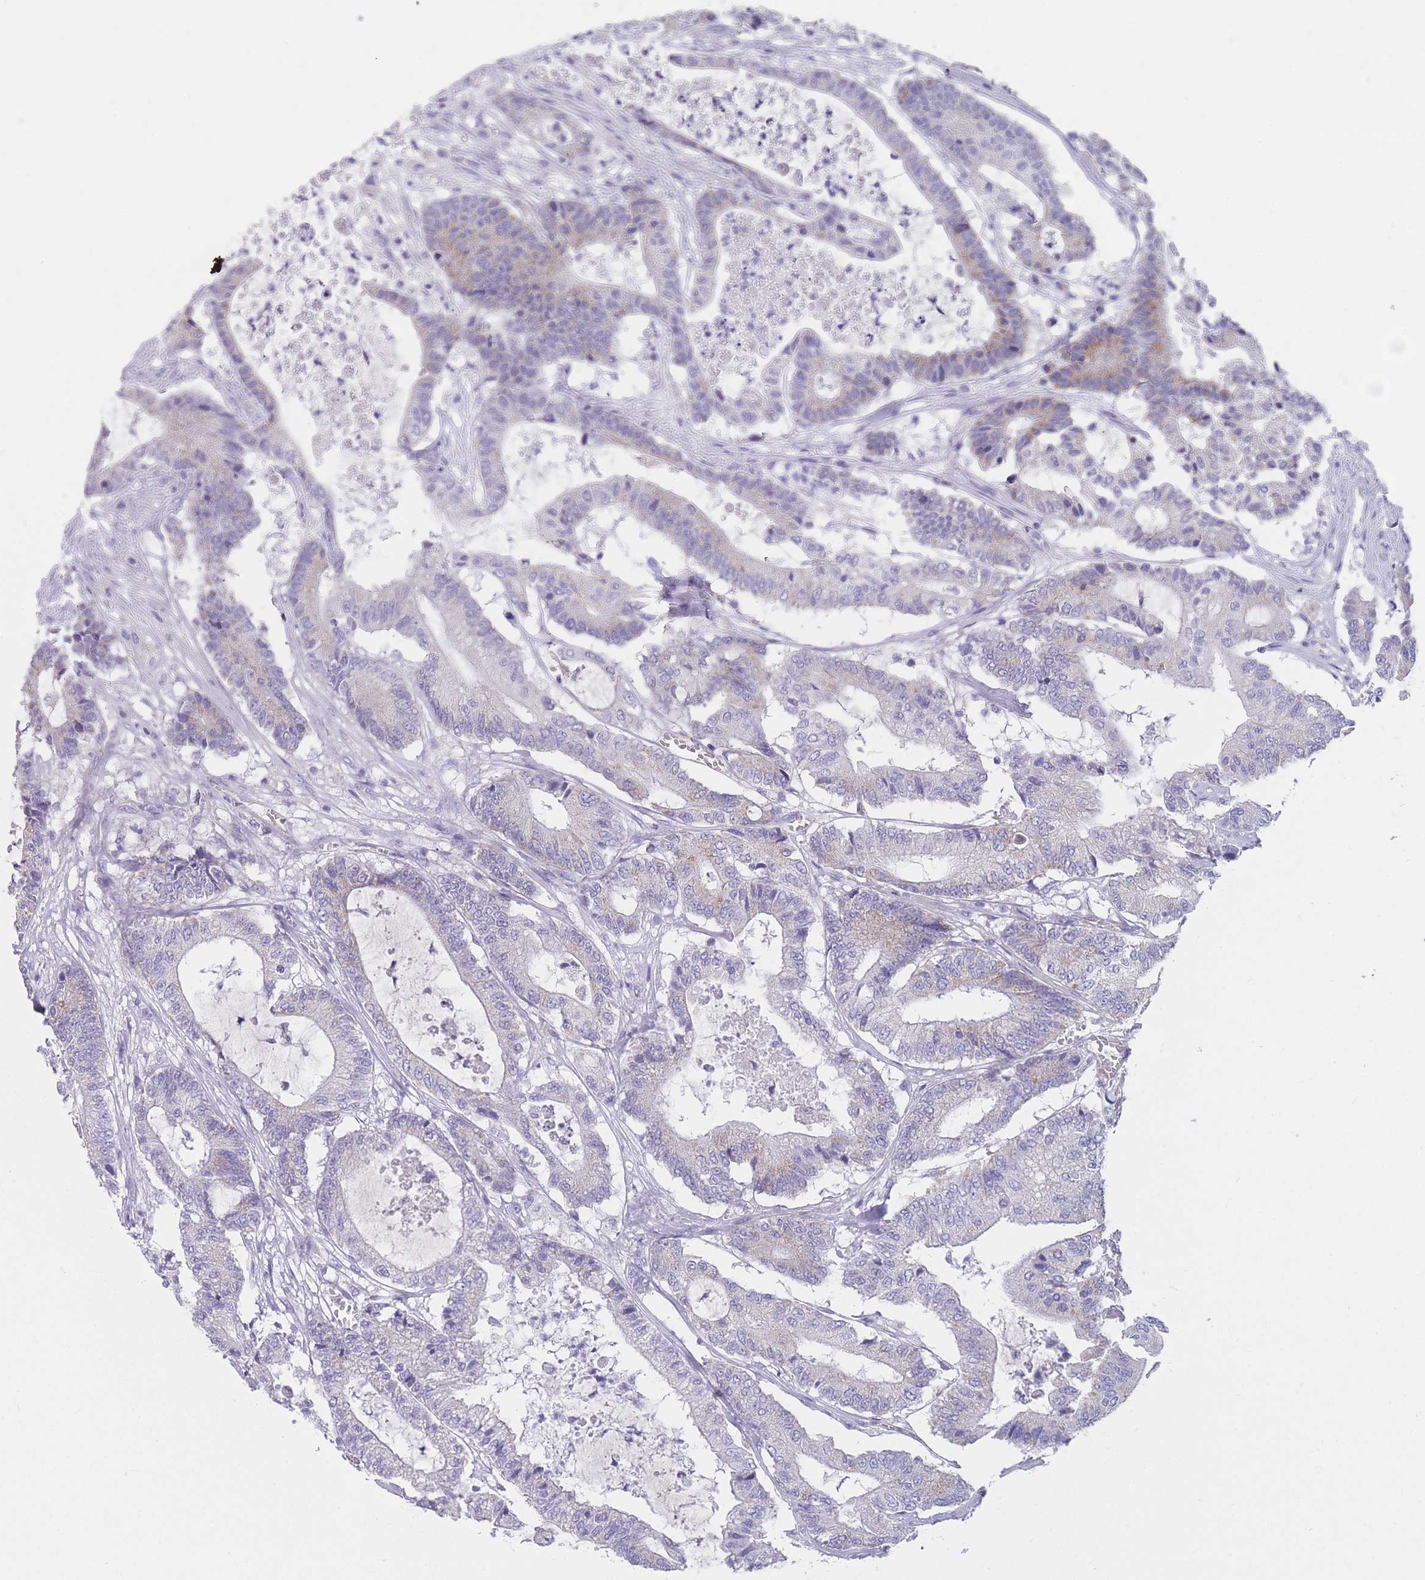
{"staining": {"intensity": "negative", "quantity": "none", "location": "none"}, "tissue": "colorectal cancer", "cell_type": "Tumor cells", "image_type": "cancer", "snomed": [{"axis": "morphology", "description": "Adenocarcinoma, NOS"}, {"axis": "topography", "description": "Colon"}], "caption": "Photomicrograph shows no protein staining in tumor cells of colorectal adenocarcinoma tissue.", "gene": "MRPS14", "patient": {"sex": "female", "age": 84}}